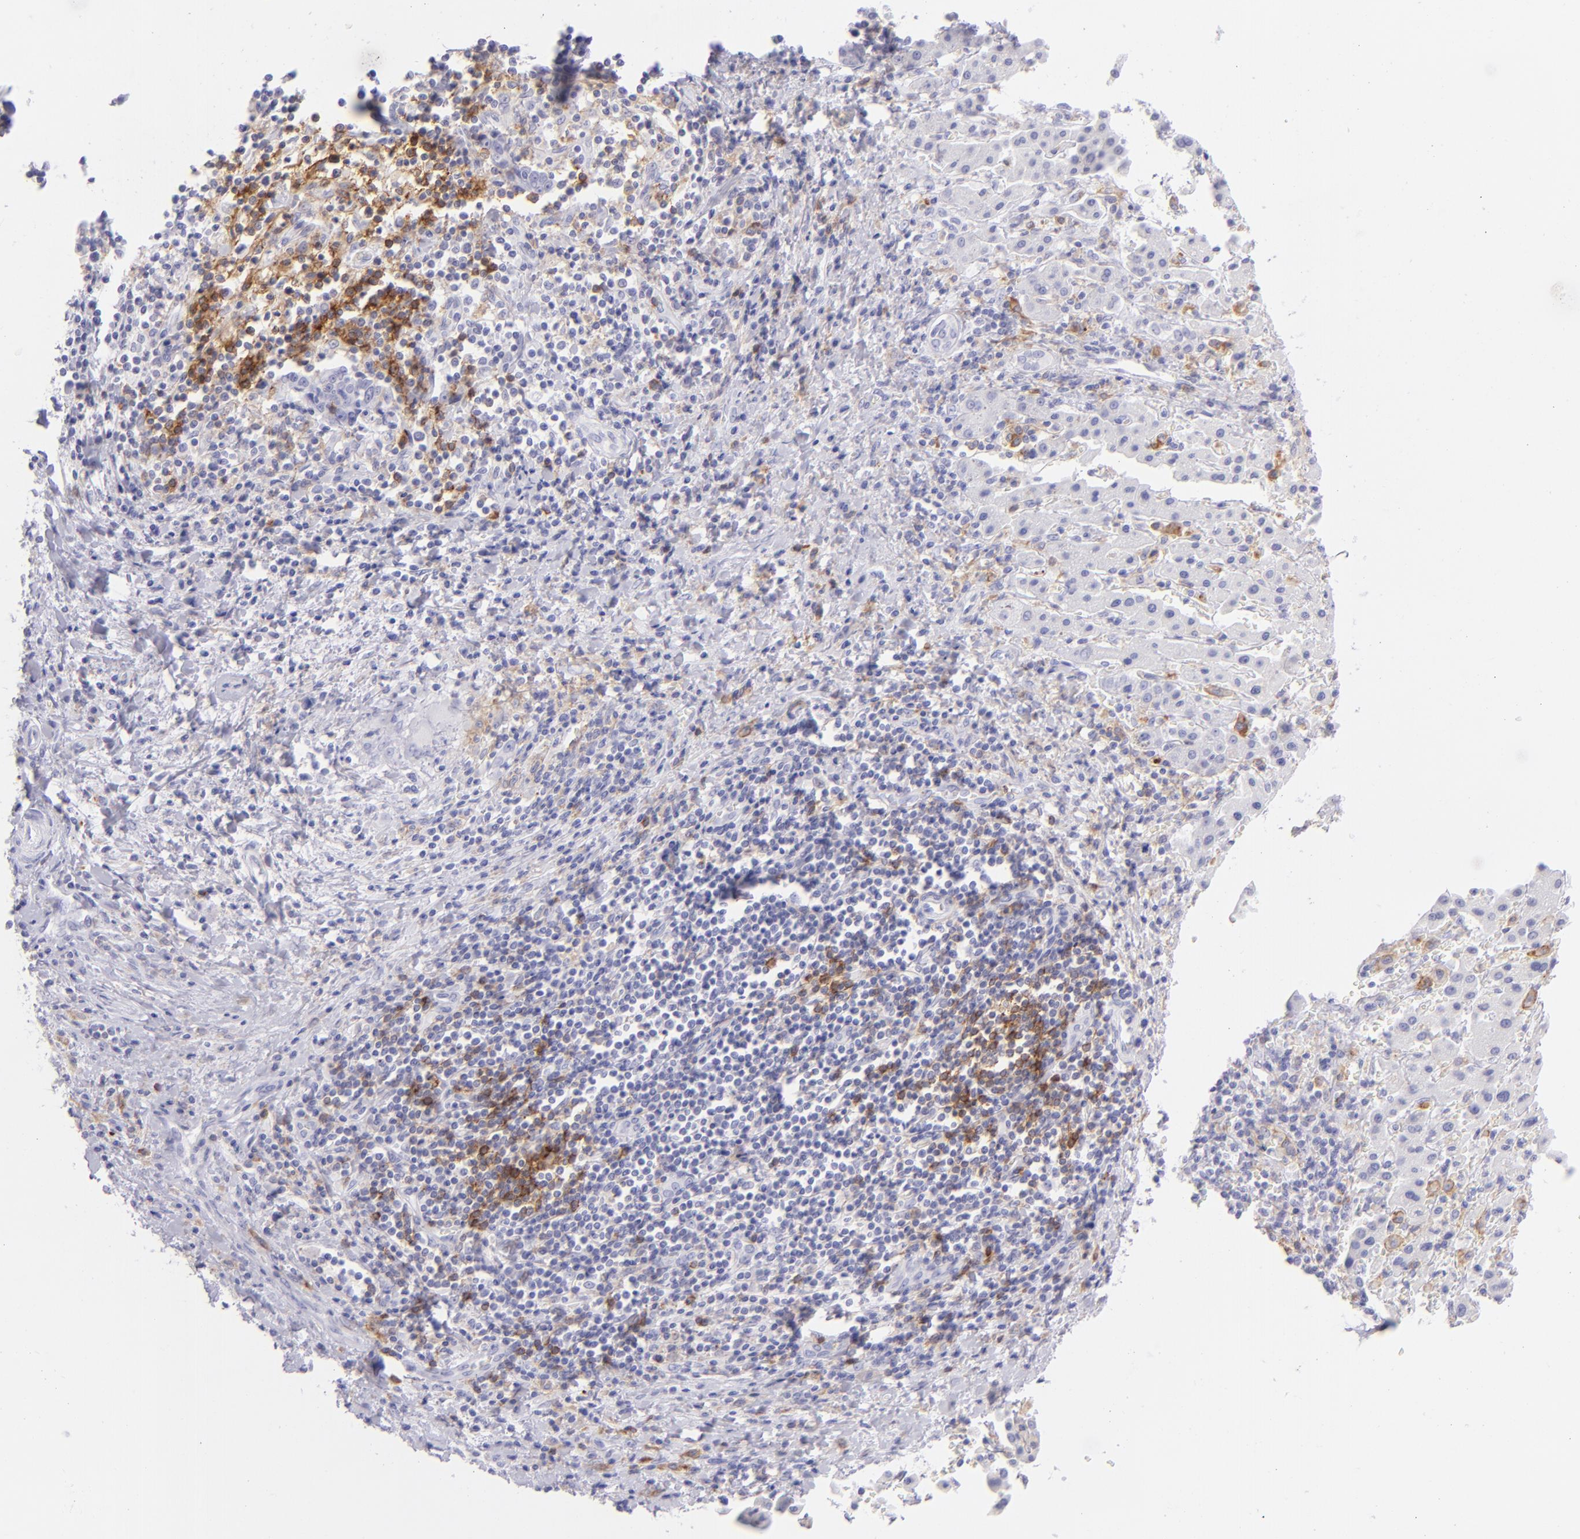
{"staining": {"intensity": "negative", "quantity": "none", "location": "none"}, "tissue": "liver cancer", "cell_type": "Tumor cells", "image_type": "cancer", "snomed": [{"axis": "morphology", "description": "Cholangiocarcinoma"}, {"axis": "topography", "description": "Liver"}], "caption": "A high-resolution histopathology image shows immunohistochemistry staining of liver cancer, which reveals no significant expression in tumor cells. (DAB (3,3'-diaminobenzidine) immunohistochemistry, high magnification).", "gene": "CD72", "patient": {"sex": "male", "age": 57}}